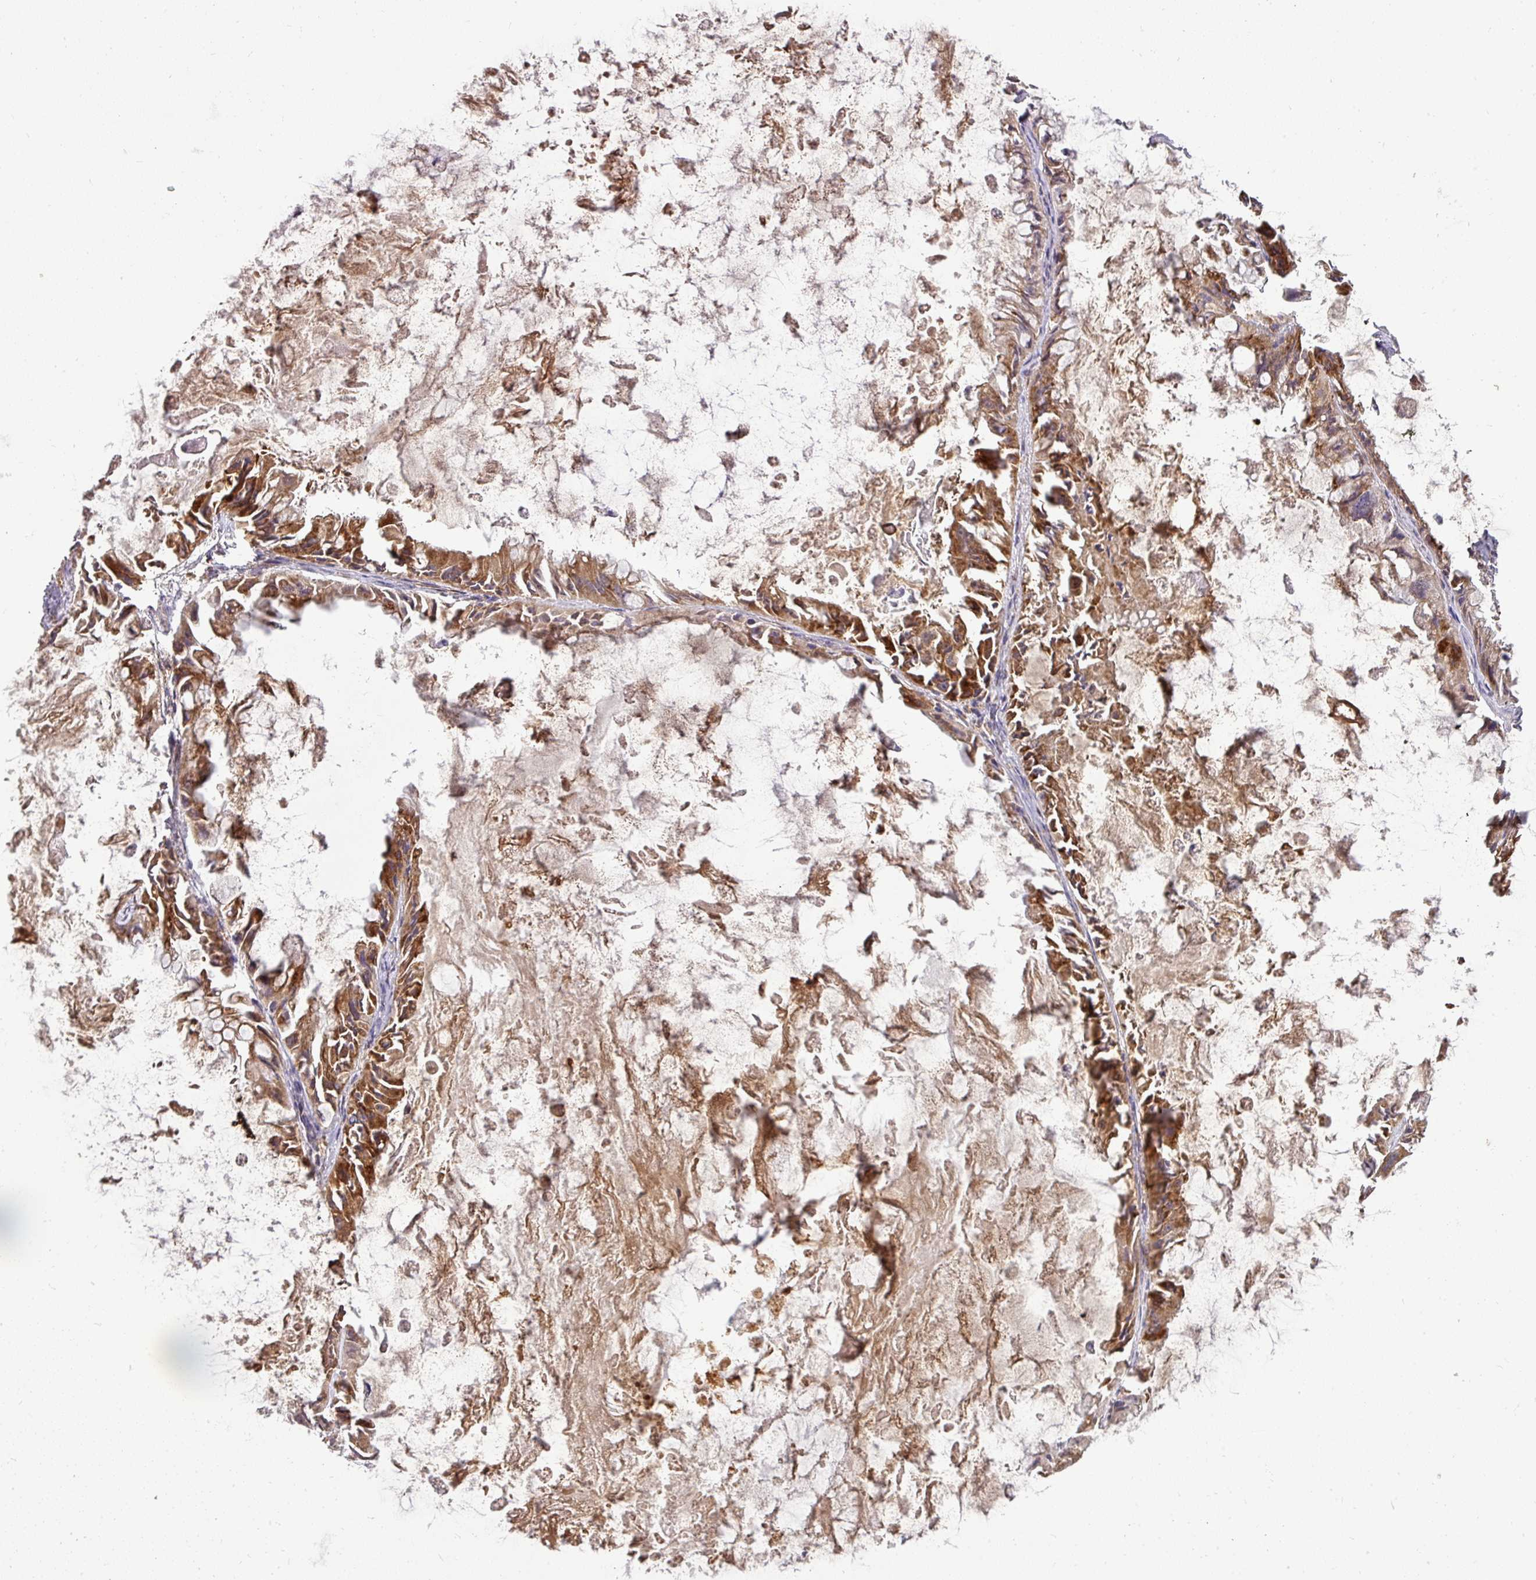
{"staining": {"intensity": "moderate", "quantity": ">75%", "location": "cytoplasmic/membranous"}, "tissue": "ovarian cancer", "cell_type": "Tumor cells", "image_type": "cancer", "snomed": [{"axis": "morphology", "description": "Cystadenocarcinoma, mucinous, NOS"}, {"axis": "topography", "description": "Ovary"}], "caption": "Human ovarian cancer (mucinous cystadenocarcinoma) stained for a protein (brown) exhibits moderate cytoplasmic/membranous positive expression in approximately >75% of tumor cells.", "gene": "GALP", "patient": {"sex": "female", "age": 61}}